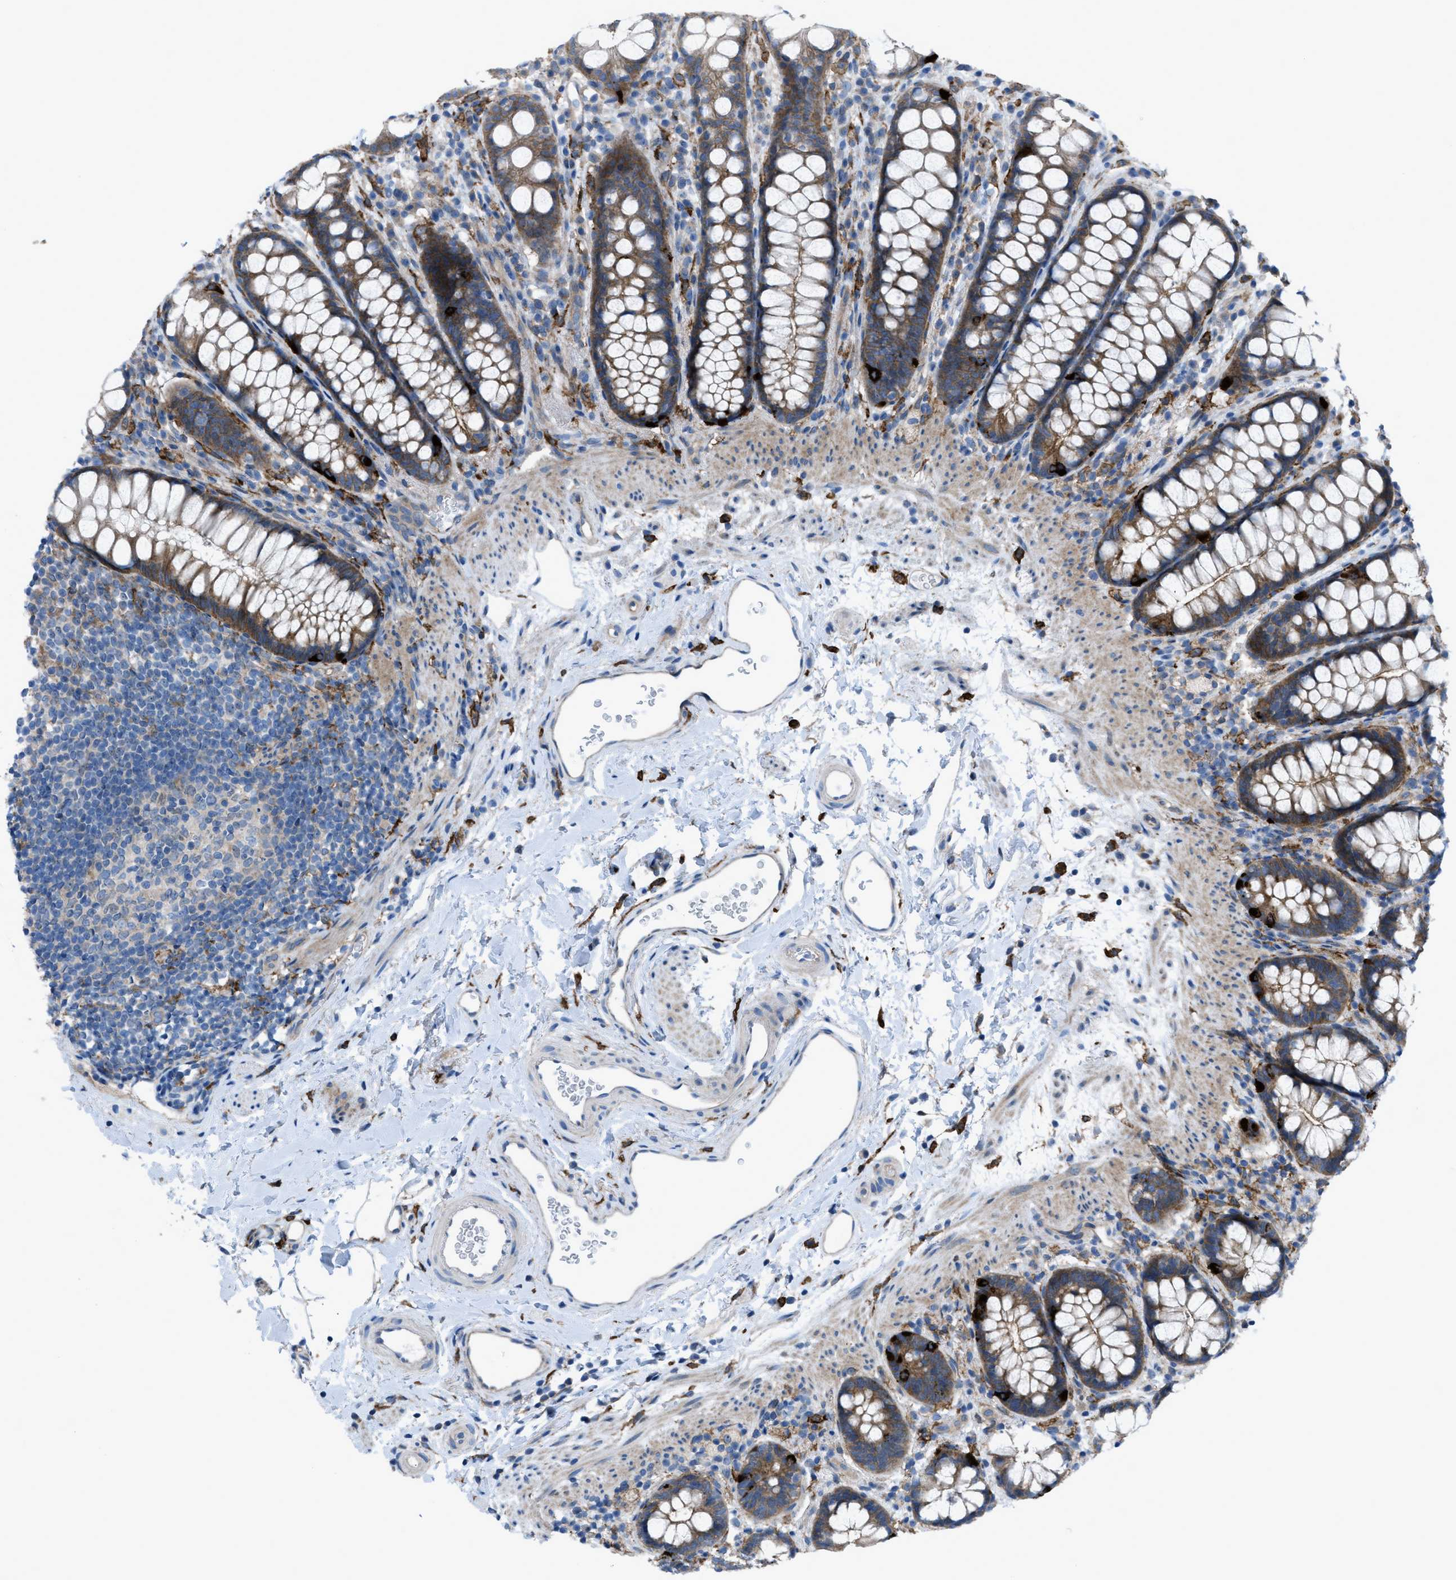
{"staining": {"intensity": "moderate", "quantity": ">75%", "location": "cytoplasmic/membranous"}, "tissue": "rectum", "cell_type": "Glandular cells", "image_type": "normal", "snomed": [{"axis": "morphology", "description": "Normal tissue, NOS"}, {"axis": "topography", "description": "Rectum"}], "caption": "High-magnification brightfield microscopy of unremarkable rectum stained with DAB (3,3'-diaminobenzidine) (brown) and counterstained with hematoxylin (blue). glandular cells exhibit moderate cytoplasmic/membranous expression is present in about>75% of cells.", "gene": "EGFR", "patient": {"sex": "female", "age": 65}}